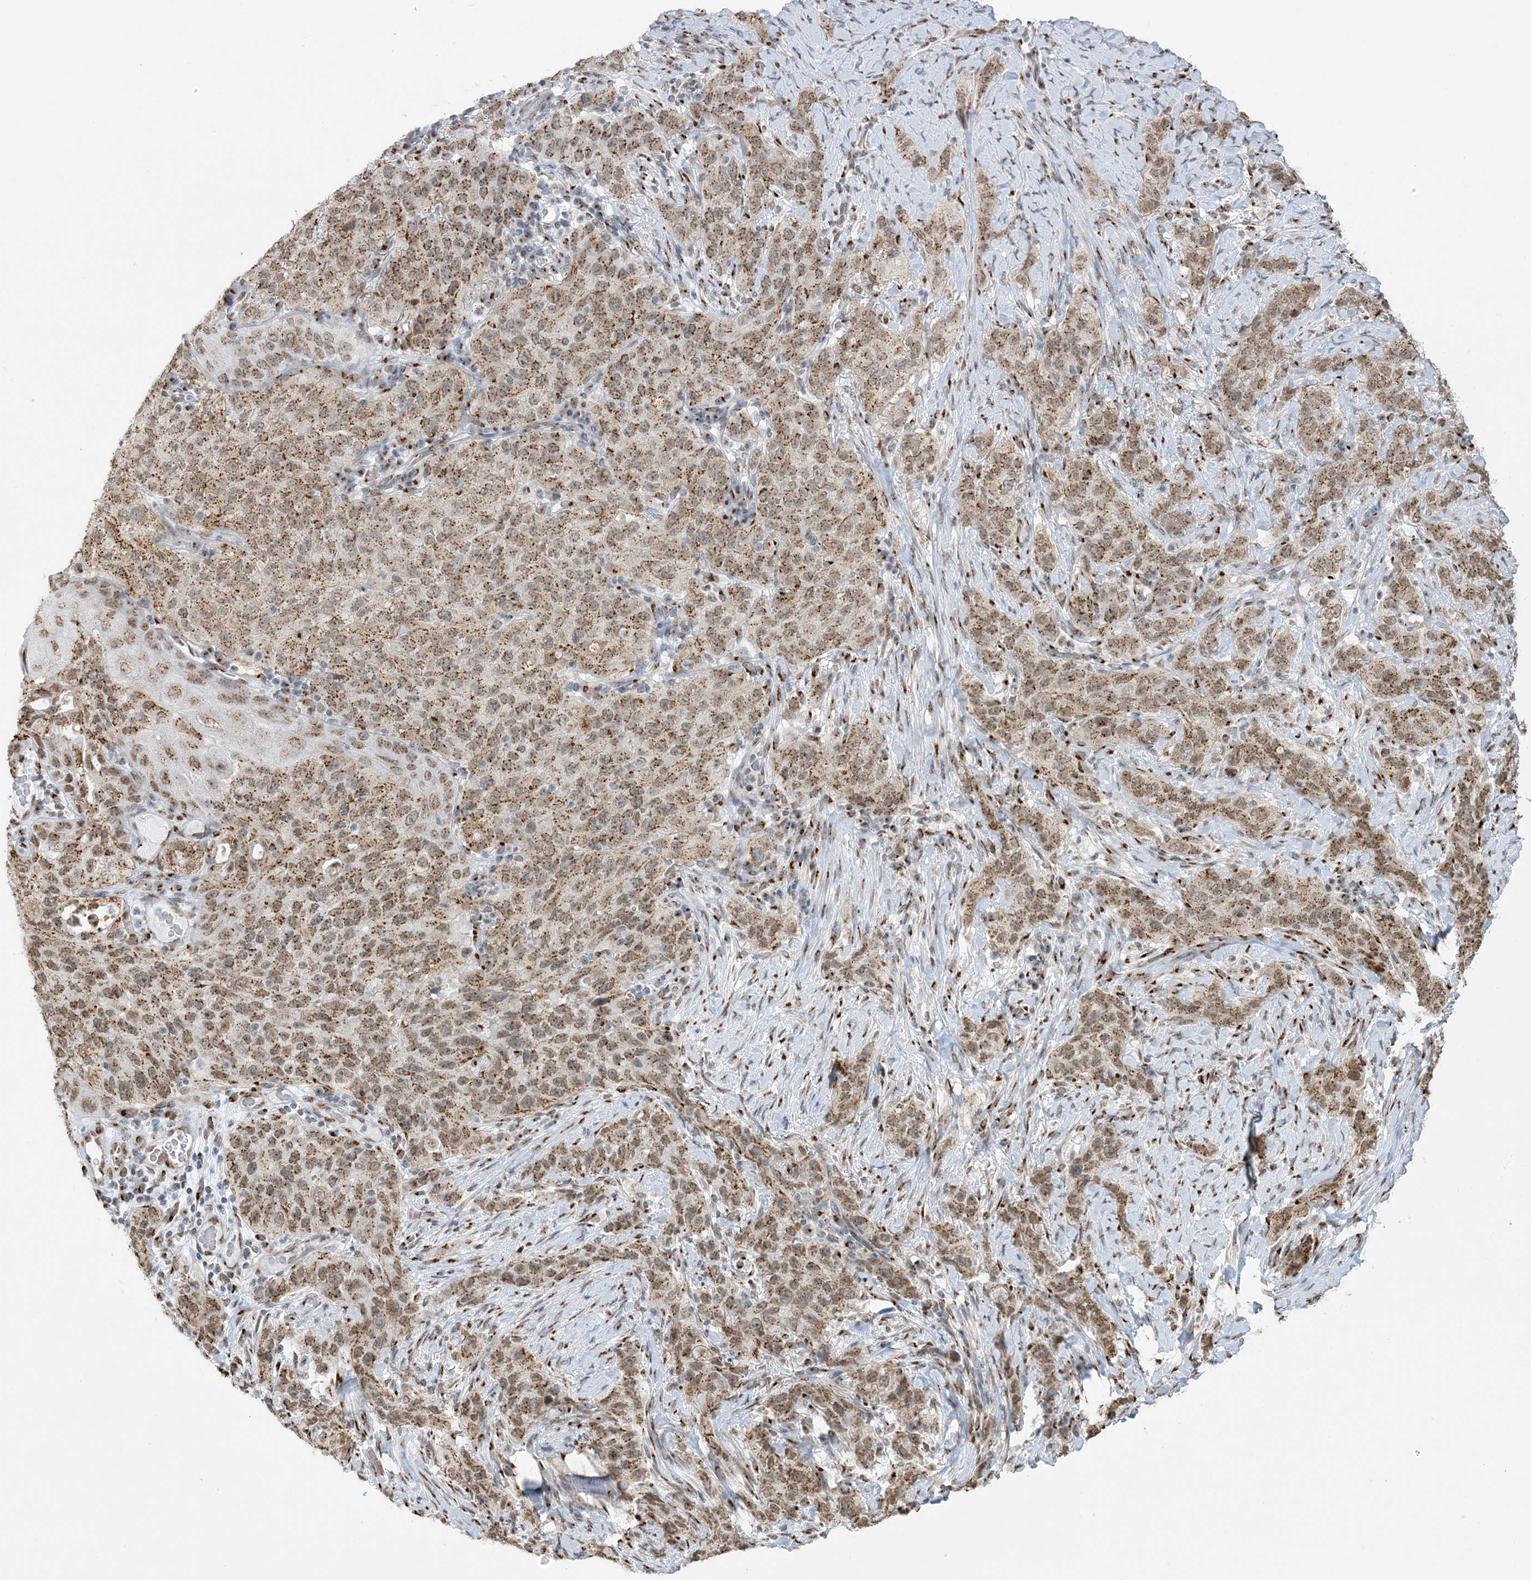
{"staining": {"intensity": "moderate", "quantity": ">75%", "location": "cytoplasmic/membranous,nuclear"}, "tissue": "stomach cancer", "cell_type": "Tumor cells", "image_type": "cancer", "snomed": [{"axis": "morphology", "description": "Adenocarcinoma, NOS"}, {"axis": "topography", "description": "Stomach"}], "caption": "High-power microscopy captured an immunohistochemistry (IHC) photomicrograph of stomach adenocarcinoma, revealing moderate cytoplasmic/membranous and nuclear positivity in about >75% of tumor cells. The protein of interest is stained brown, and the nuclei are stained in blue (DAB (3,3'-diaminobenzidine) IHC with brightfield microscopy, high magnification).", "gene": "GPR107", "patient": {"sex": "male", "age": 48}}